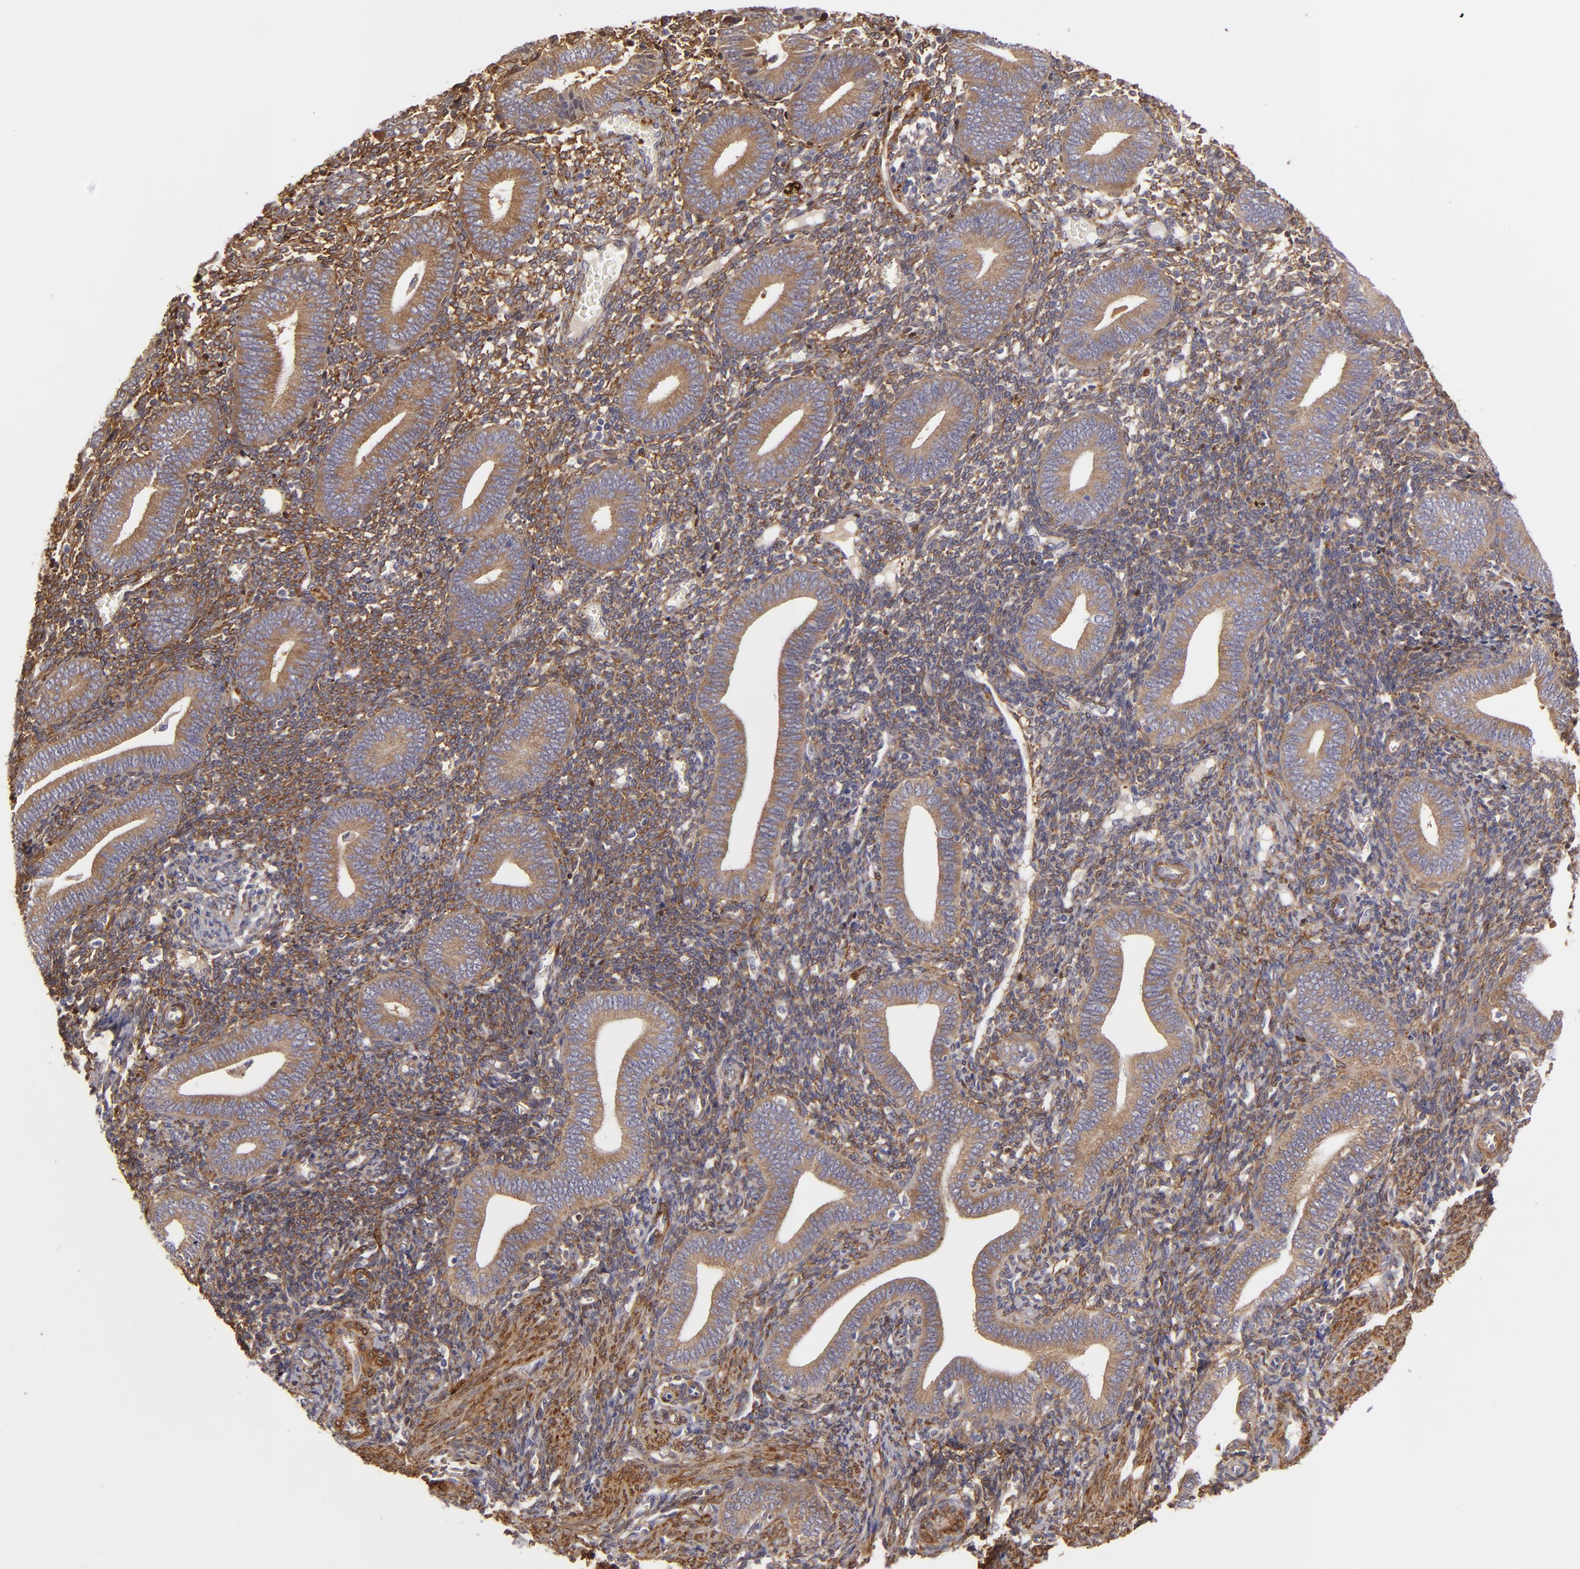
{"staining": {"intensity": "strong", "quantity": ">75%", "location": "cytoplasmic/membranous"}, "tissue": "endometrium", "cell_type": "Cells in endometrial stroma", "image_type": "normal", "snomed": [{"axis": "morphology", "description": "Normal tissue, NOS"}, {"axis": "topography", "description": "Uterus"}, {"axis": "topography", "description": "Endometrium"}], "caption": "IHC (DAB (3,3'-diaminobenzidine)) staining of normal endometrium demonstrates strong cytoplasmic/membranous protein expression in about >75% of cells in endometrial stroma.", "gene": "VCL", "patient": {"sex": "female", "age": 33}}